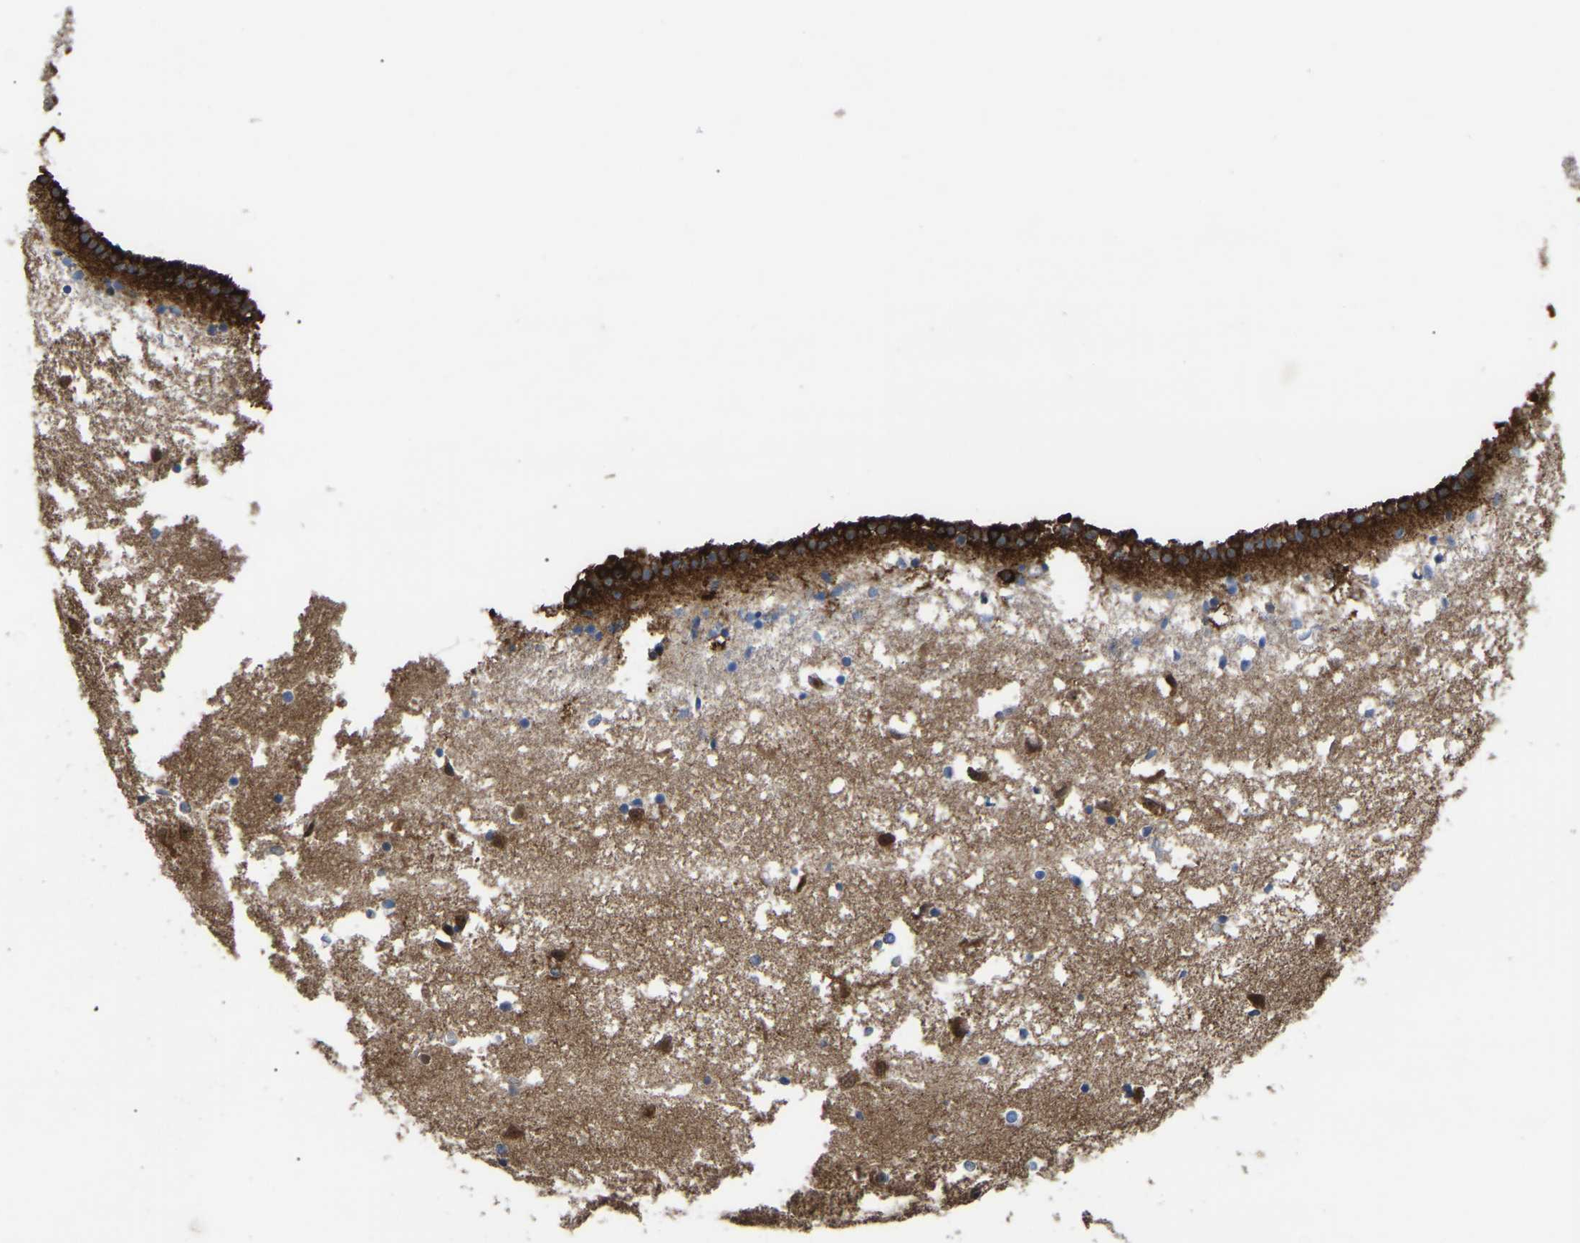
{"staining": {"intensity": "moderate", "quantity": "<25%", "location": "cytoplasmic/membranous"}, "tissue": "caudate", "cell_type": "Glial cells", "image_type": "normal", "snomed": [{"axis": "morphology", "description": "Normal tissue, NOS"}, {"axis": "topography", "description": "Lateral ventricle wall"}], "caption": "Immunohistochemistry staining of benign caudate, which demonstrates low levels of moderate cytoplasmic/membranous expression in approximately <25% of glial cells indicating moderate cytoplasmic/membranous protein positivity. The staining was performed using DAB (brown) for protein detection and nuclei were counterstained in hematoxylin (blue).", "gene": "CIT", "patient": {"sex": "male", "age": 45}}